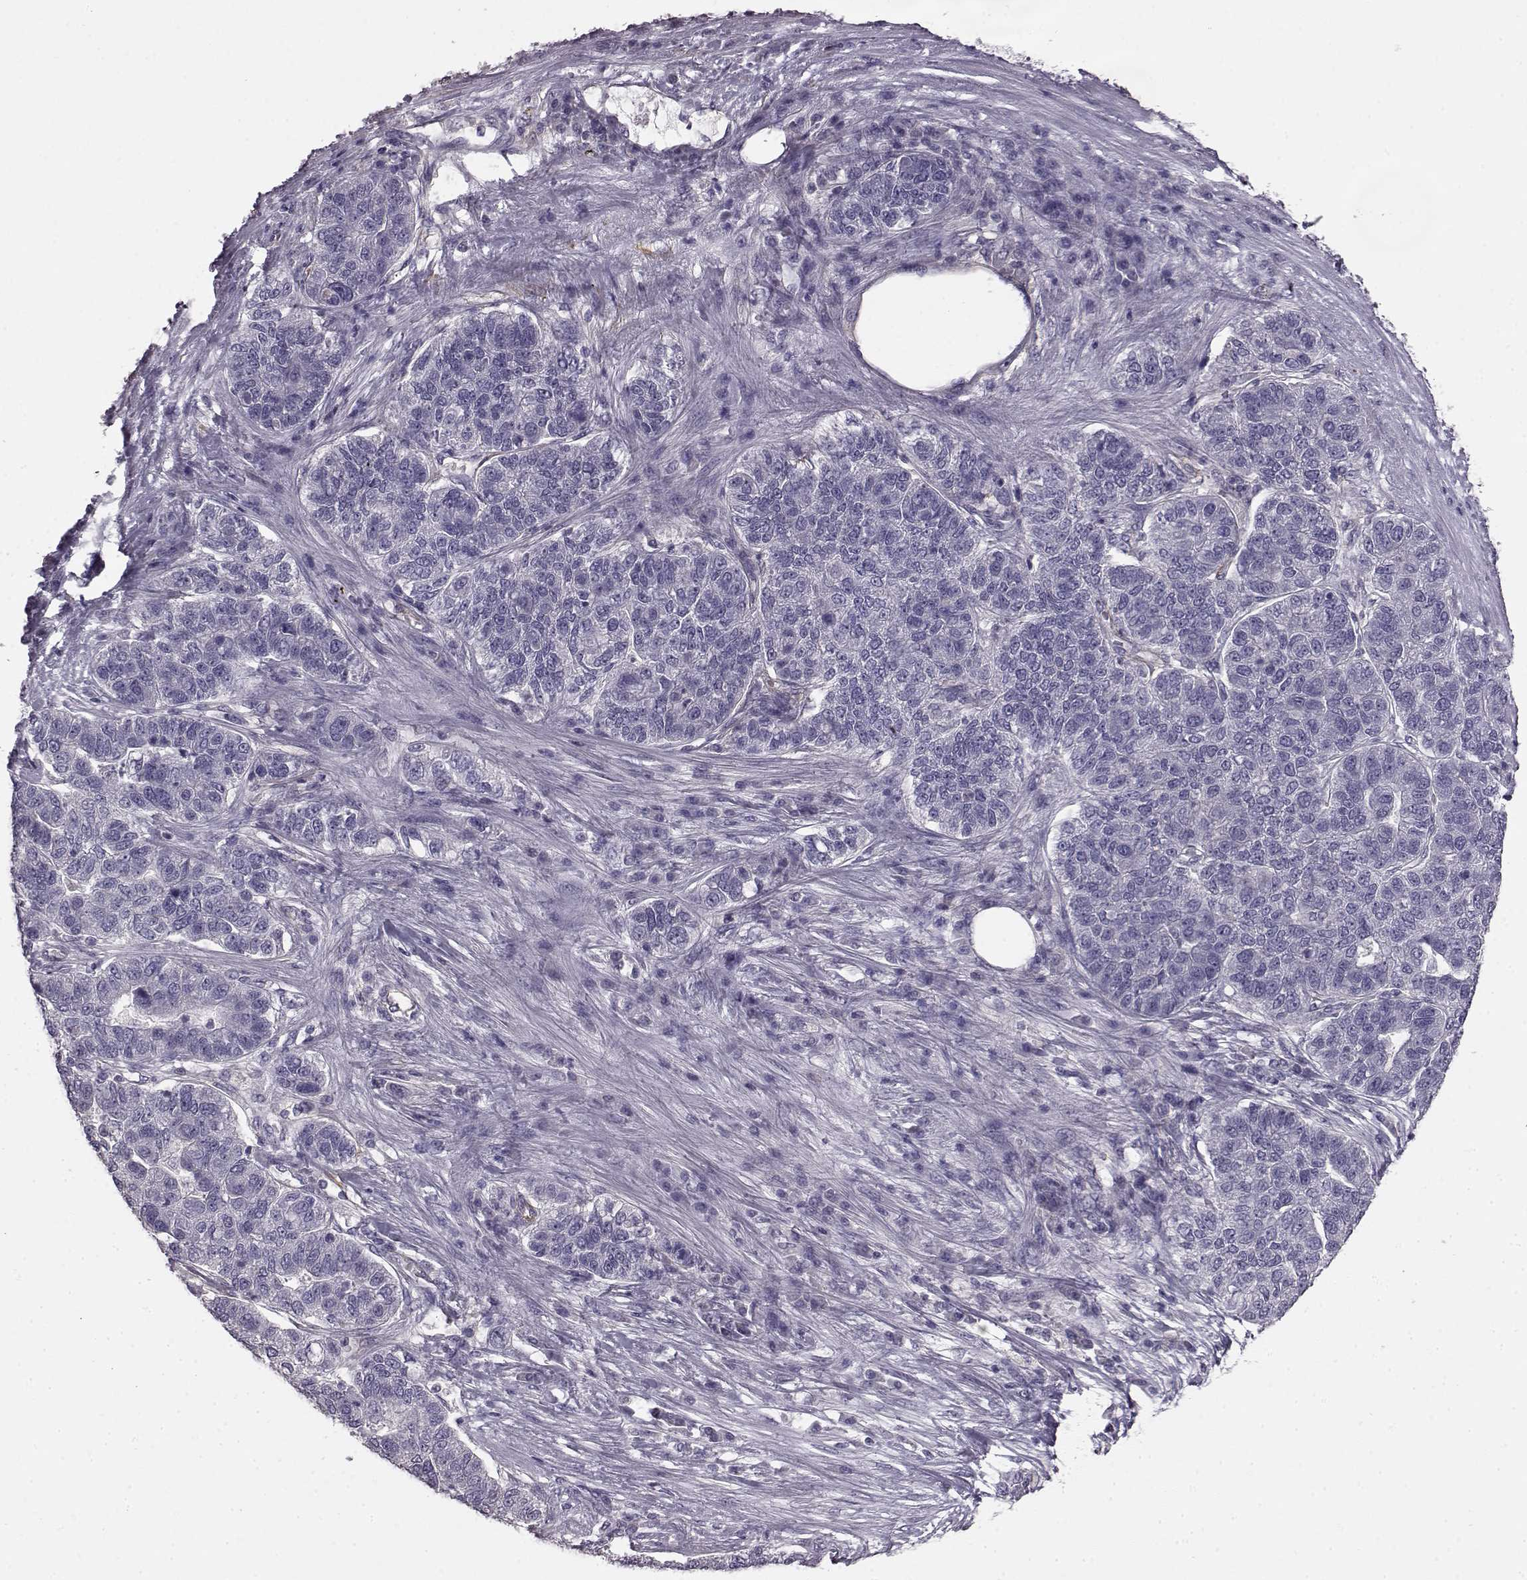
{"staining": {"intensity": "negative", "quantity": "none", "location": "none"}, "tissue": "pancreatic cancer", "cell_type": "Tumor cells", "image_type": "cancer", "snomed": [{"axis": "morphology", "description": "Adenocarcinoma, NOS"}, {"axis": "topography", "description": "Pancreas"}], "caption": "Tumor cells show no significant staining in adenocarcinoma (pancreatic).", "gene": "KRT85", "patient": {"sex": "female", "age": 61}}